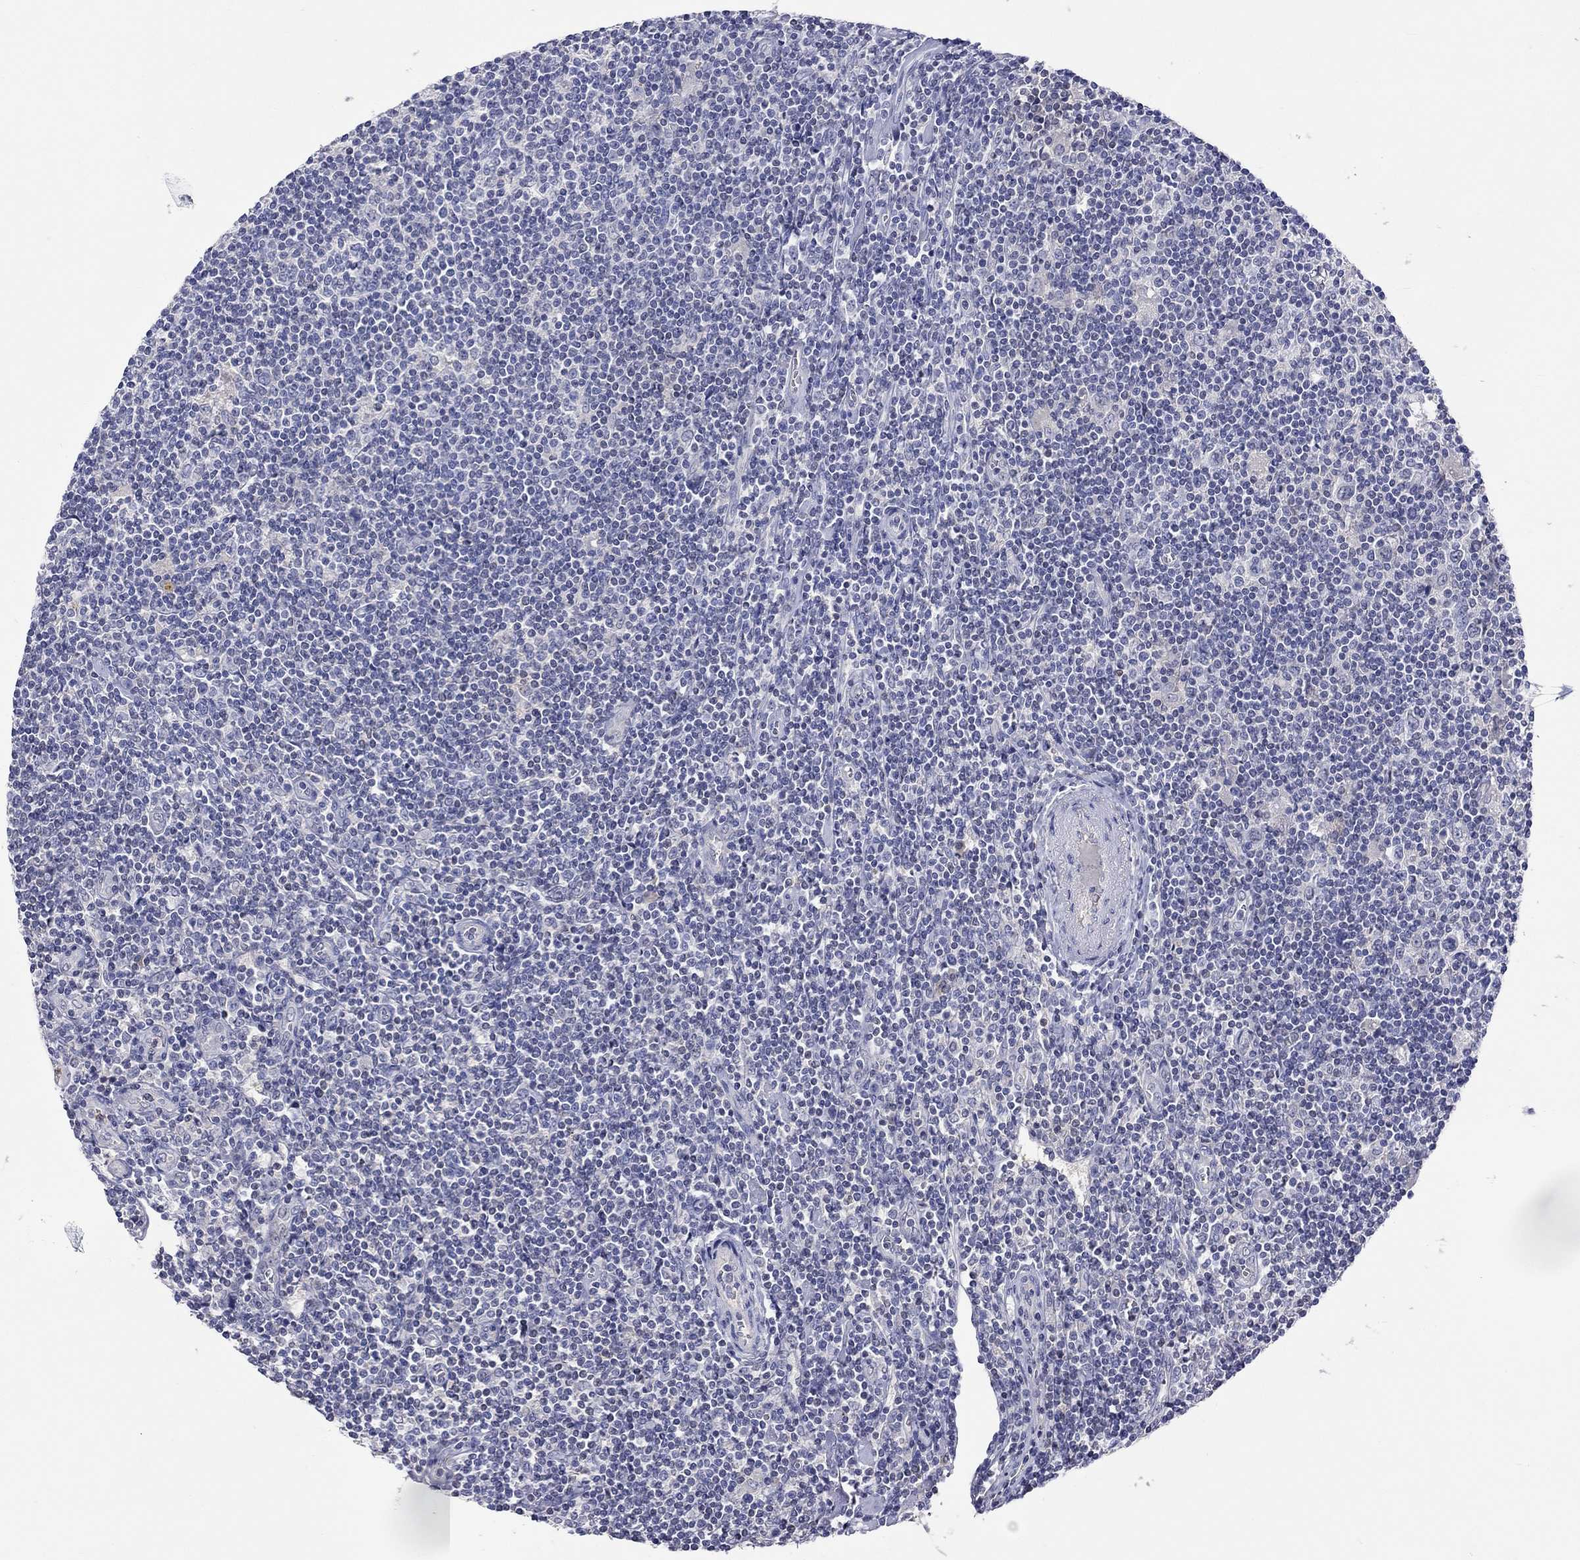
{"staining": {"intensity": "negative", "quantity": "none", "location": "none"}, "tissue": "lymphoma", "cell_type": "Tumor cells", "image_type": "cancer", "snomed": [{"axis": "morphology", "description": "Hodgkin's disease, NOS"}, {"axis": "topography", "description": "Lymph node"}], "caption": "The micrograph reveals no significant staining in tumor cells of lymphoma.", "gene": "LRFN4", "patient": {"sex": "male", "age": 40}}